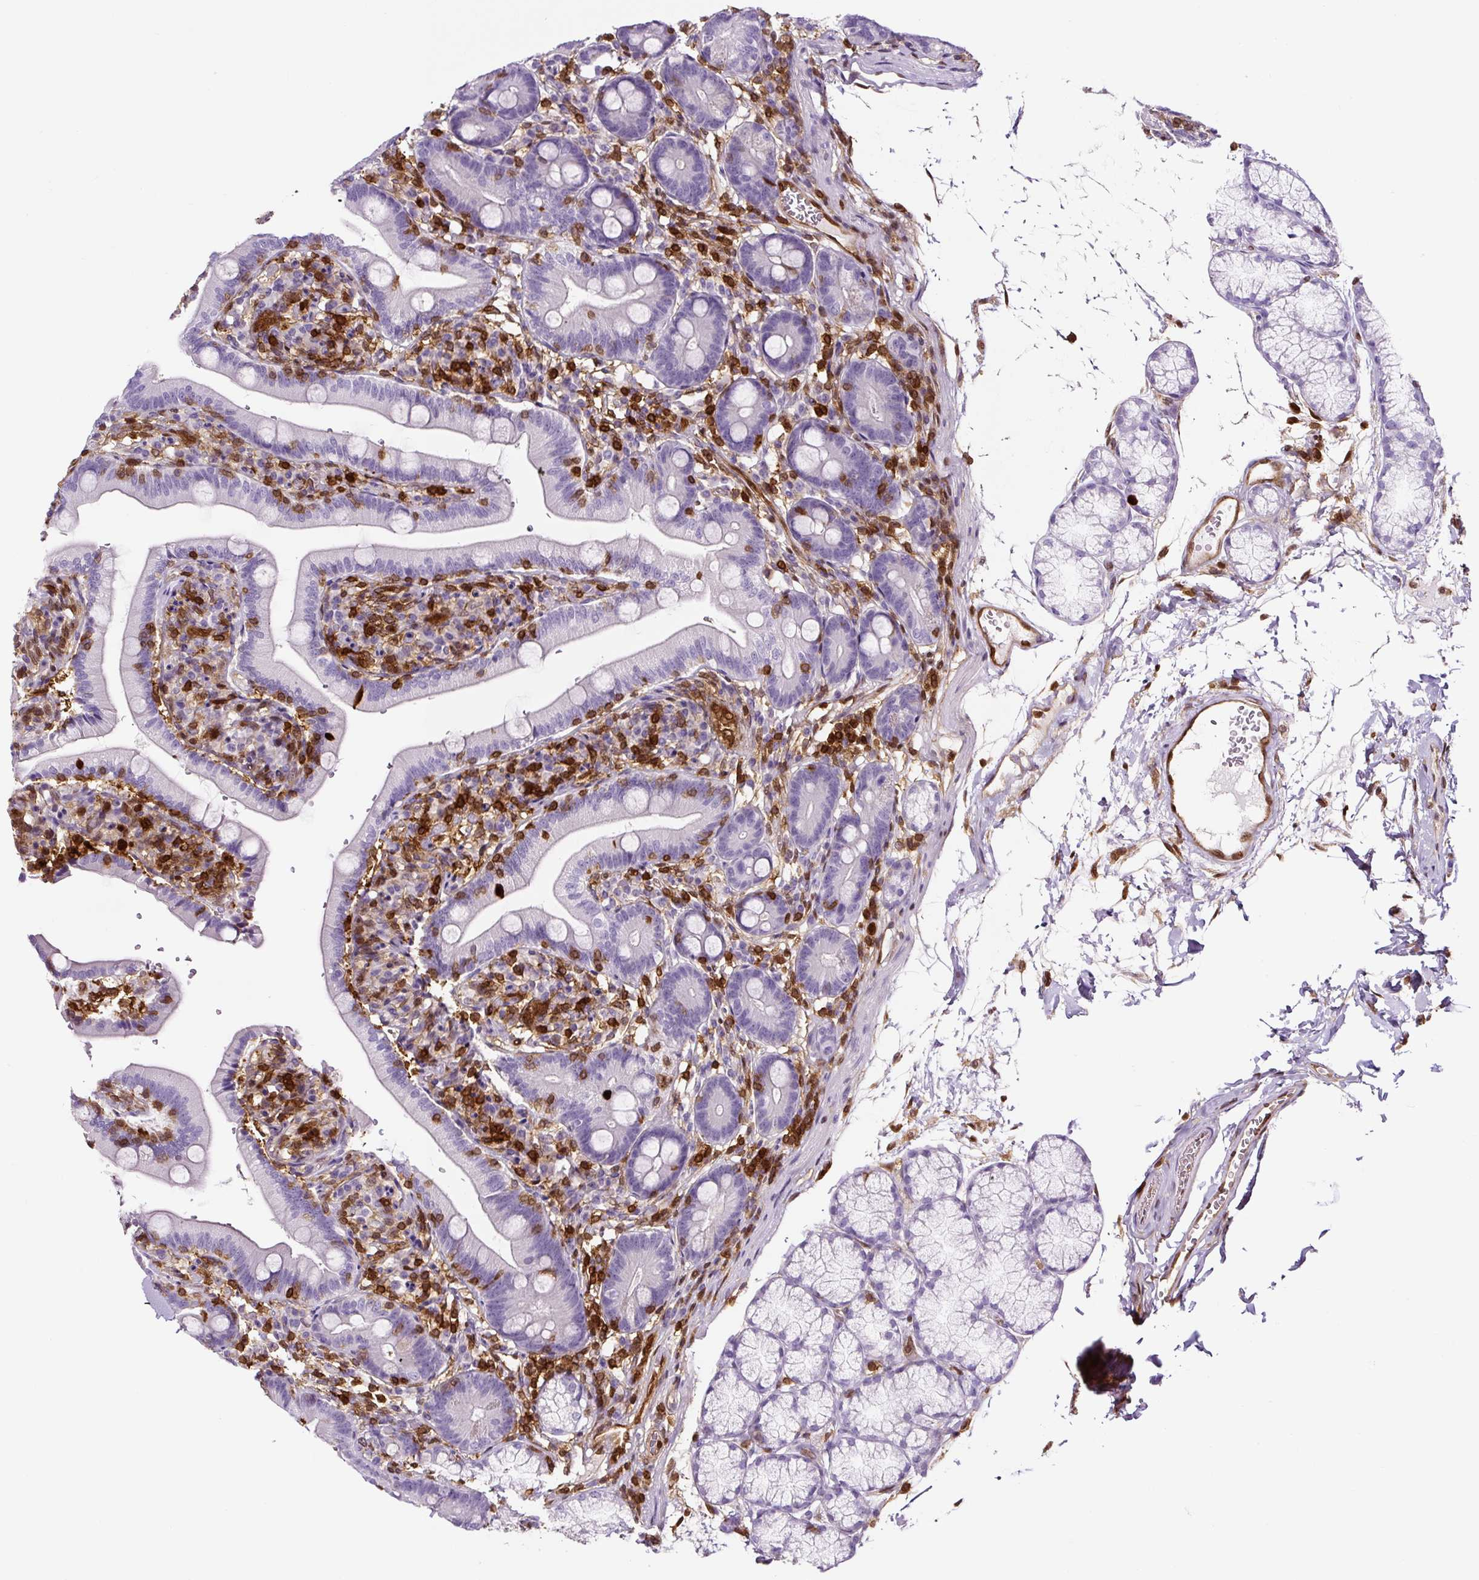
{"staining": {"intensity": "negative", "quantity": "none", "location": "none"}, "tissue": "duodenum", "cell_type": "Glandular cells", "image_type": "normal", "snomed": [{"axis": "morphology", "description": "Normal tissue, NOS"}, {"axis": "topography", "description": "Duodenum"}], "caption": "The micrograph reveals no staining of glandular cells in unremarkable duodenum.", "gene": "ANXA1", "patient": {"sex": "female", "age": 67}}